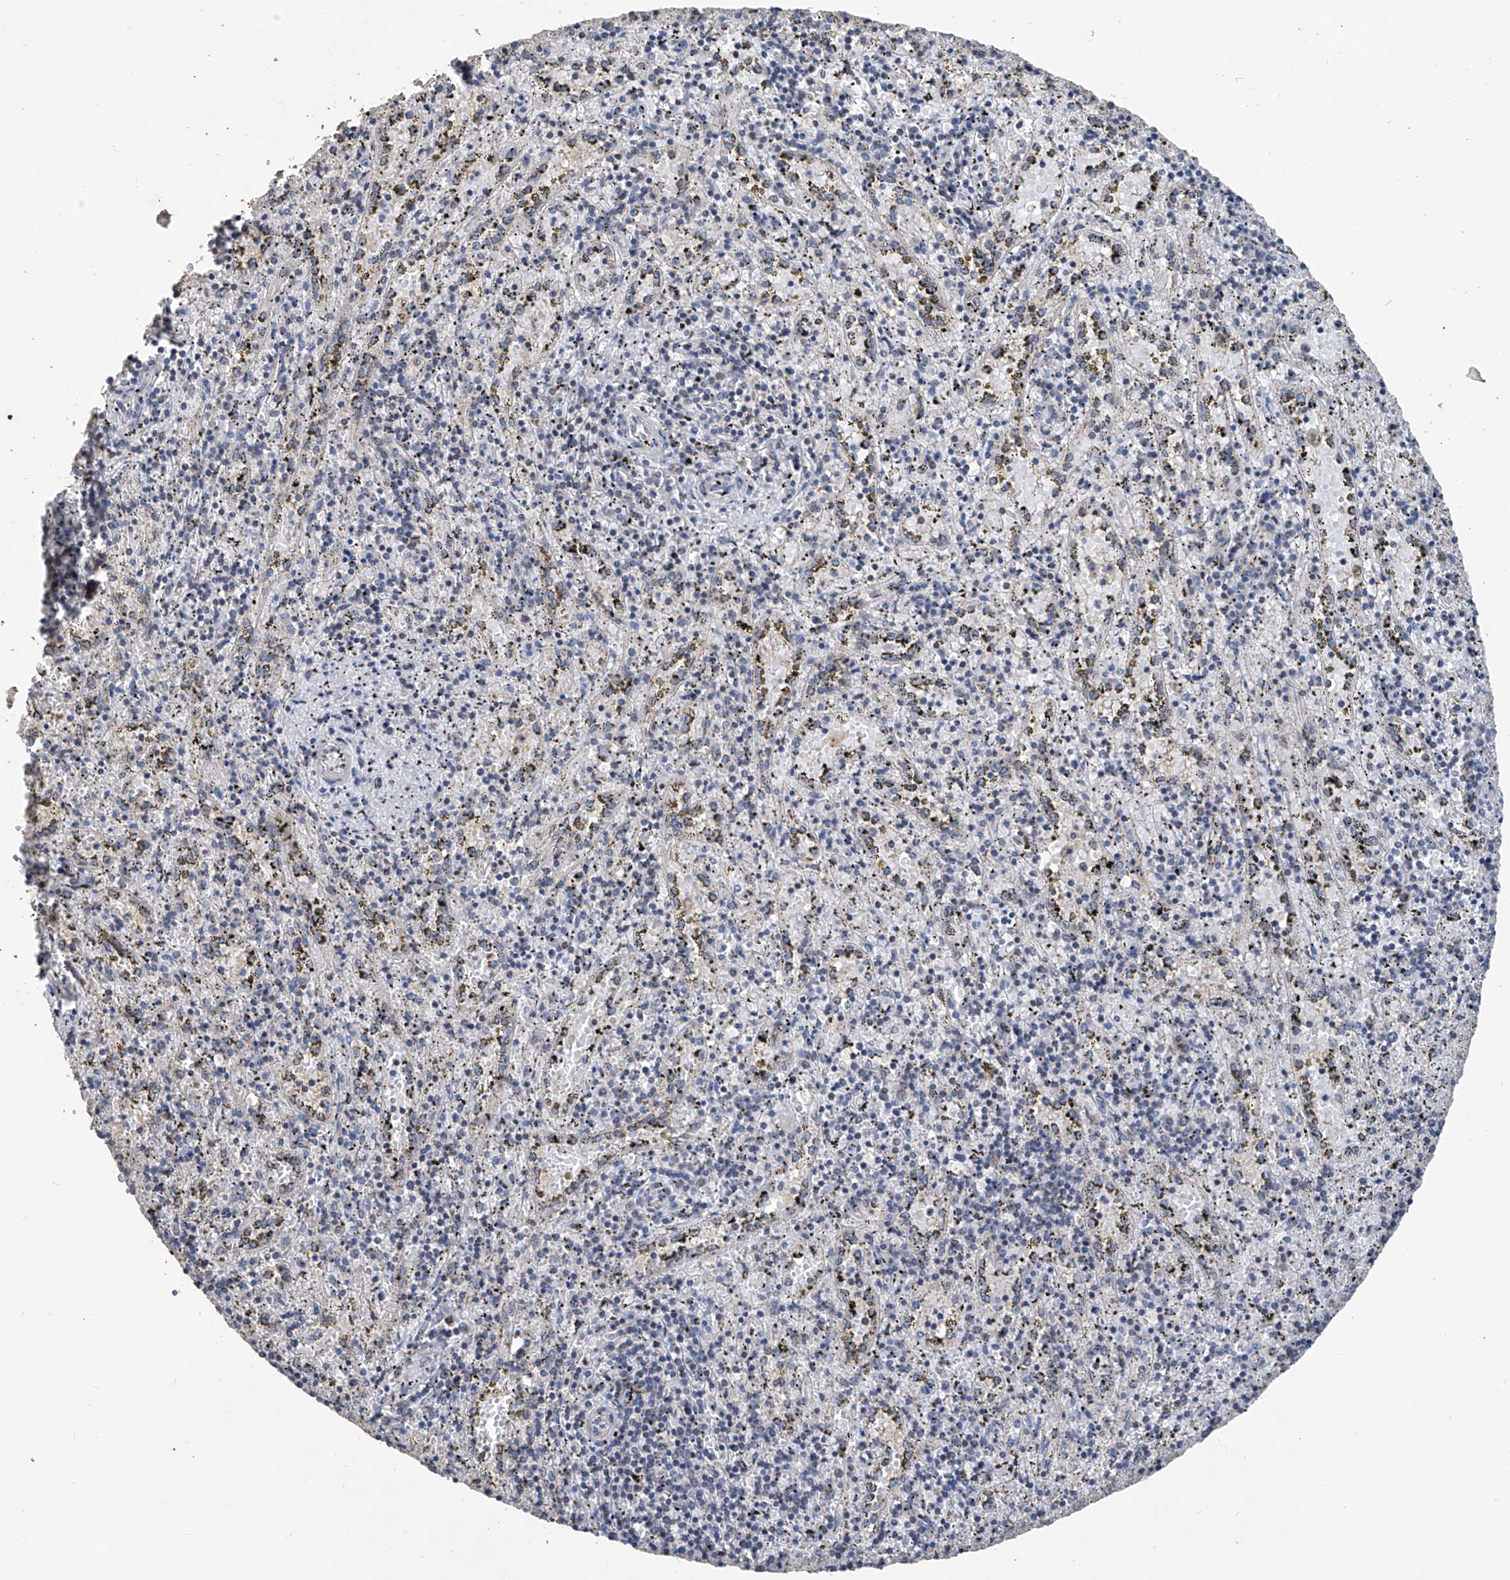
{"staining": {"intensity": "negative", "quantity": "none", "location": "none"}, "tissue": "spleen", "cell_type": "Cells in red pulp", "image_type": "normal", "snomed": [{"axis": "morphology", "description": "Normal tissue, NOS"}, {"axis": "topography", "description": "Spleen"}], "caption": "A high-resolution image shows immunohistochemistry staining of benign spleen, which demonstrates no significant staining in cells in red pulp.", "gene": "BCKDHB", "patient": {"sex": "male", "age": 11}}